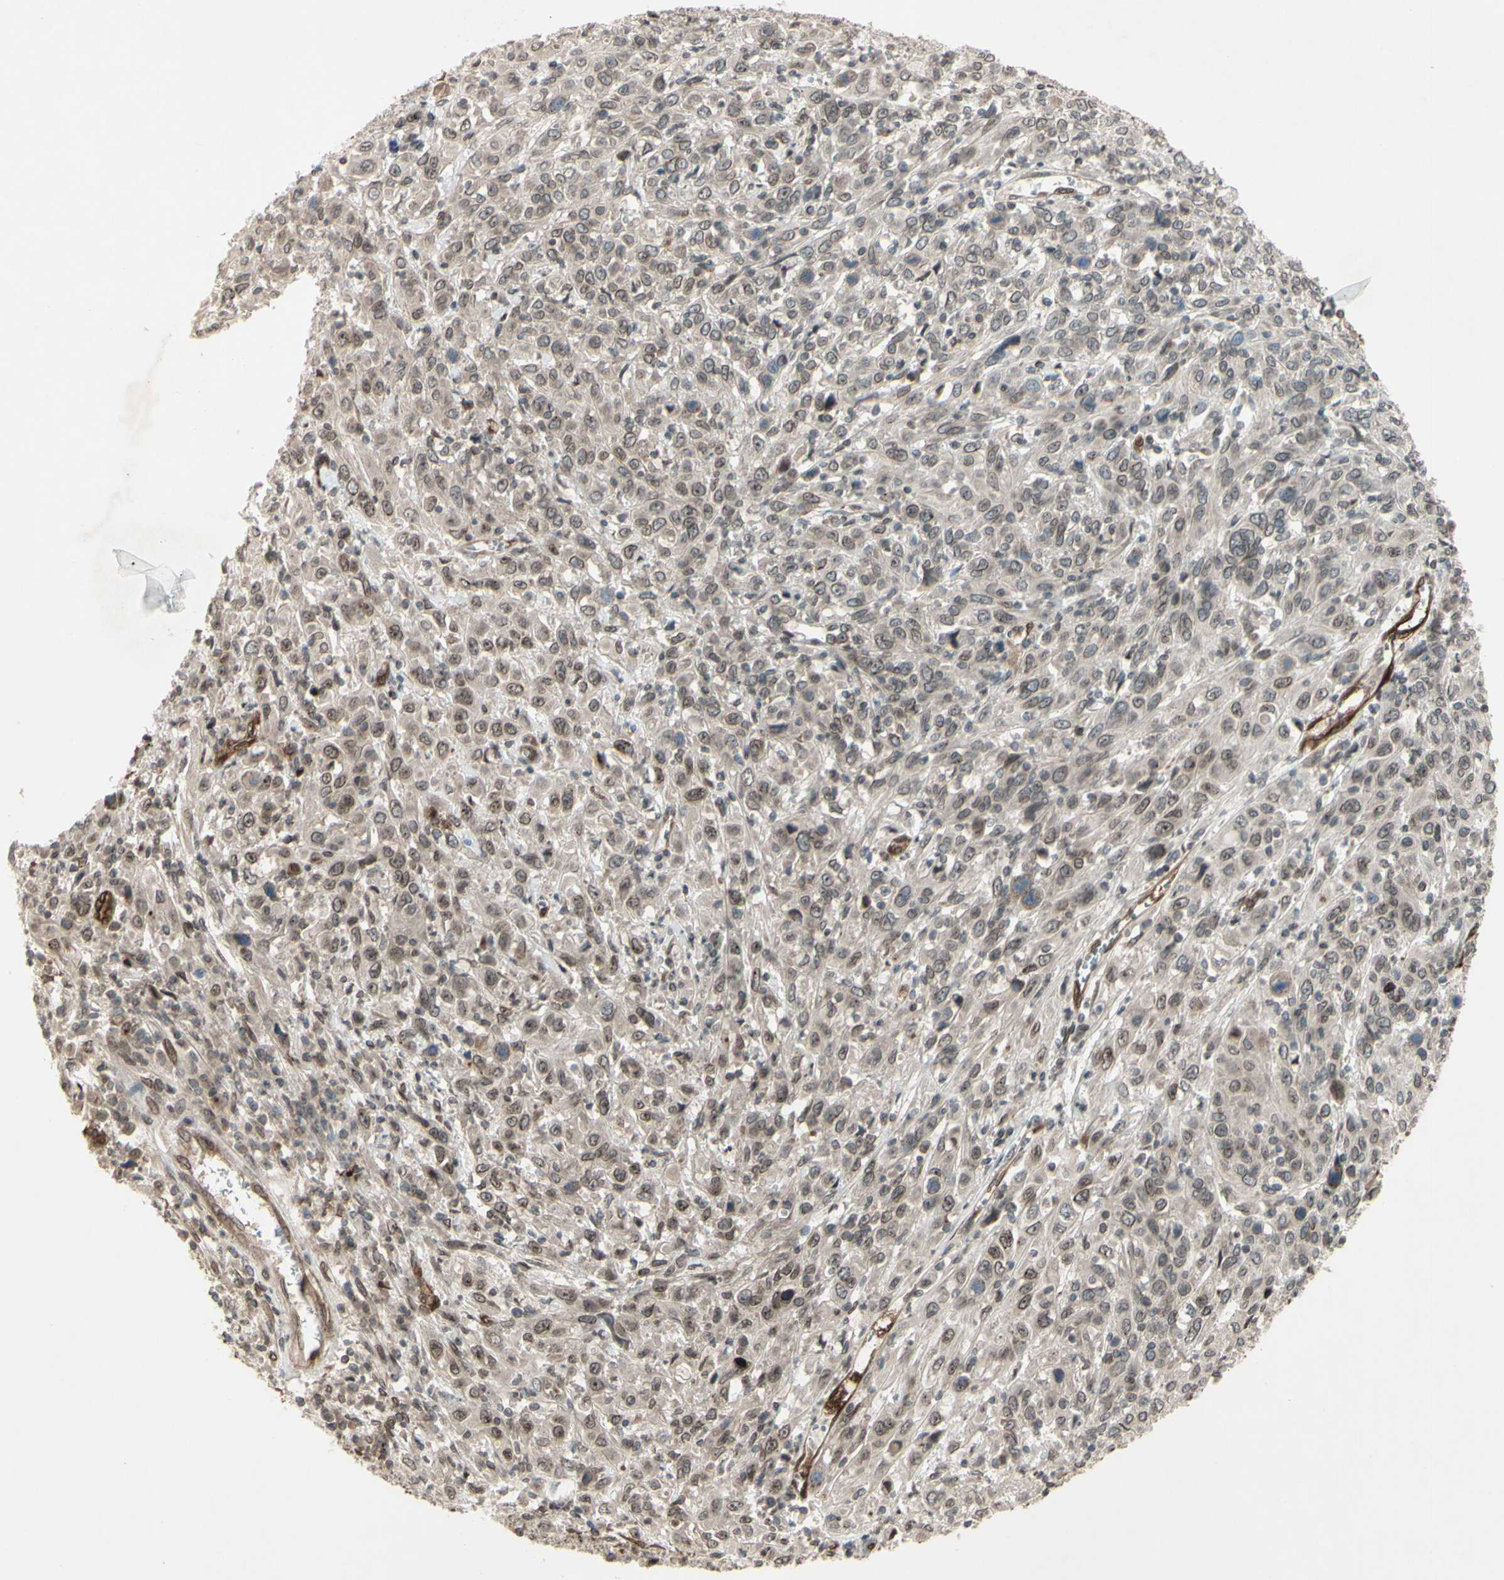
{"staining": {"intensity": "weak", "quantity": "25%-75%", "location": "cytoplasmic/membranous,nuclear"}, "tissue": "cervical cancer", "cell_type": "Tumor cells", "image_type": "cancer", "snomed": [{"axis": "morphology", "description": "Squamous cell carcinoma, NOS"}, {"axis": "topography", "description": "Cervix"}], "caption": "The micrograph demonstrates a brown stain indicating the presence of a protein in the cytoplasmic/membranous and nuclear of tumor cells in cervical cancer (squamous cell carcinoma). (Stains: DAB in brown, nuclei in blue, Microscopy: brightfield microscopy at high magnification).", "gene": "MLF2", "patient": {"sex": "female", "age": 46}}